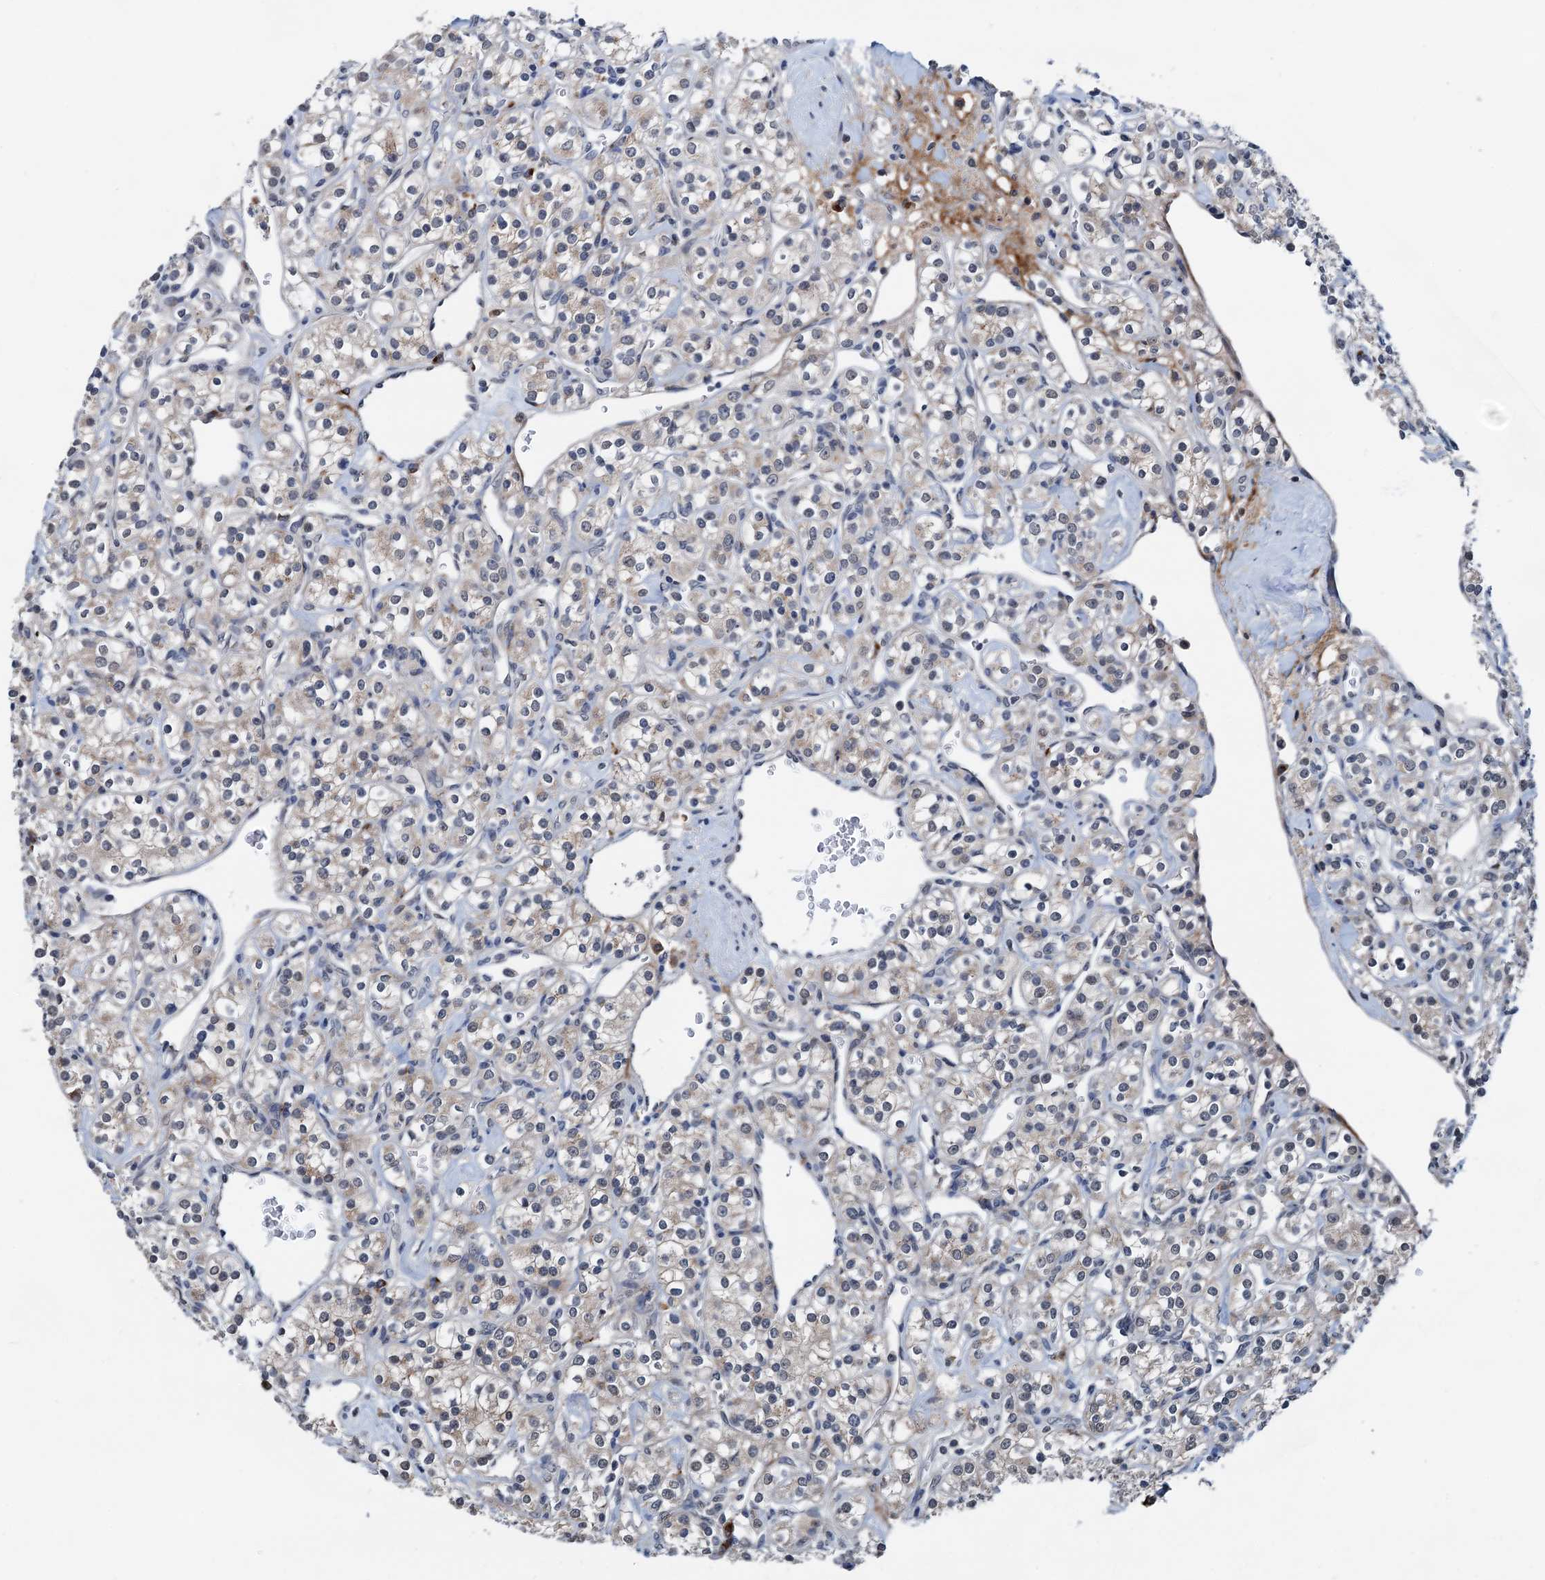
{"staining": {"intensity": "weak", "quantity": "<25%", "location": "cytoplasmic/membranous"}, "tissue": "renal cancer", "cell_type": "Tumor cells", "image_type": "cancer", "snomed": [{"axis": "morphology", "description": "Adenocarcinoma, NOS"}, {"axis": "topography", "description": "Kidney"}], "caption": "Immunohistochemistry micrograph of renal adenocarcinoma stained for a protein (brown), which displays no positivity in tumor cells.", "gene": "SHLD1", "patient": {"sex": "male", "age": 77}}